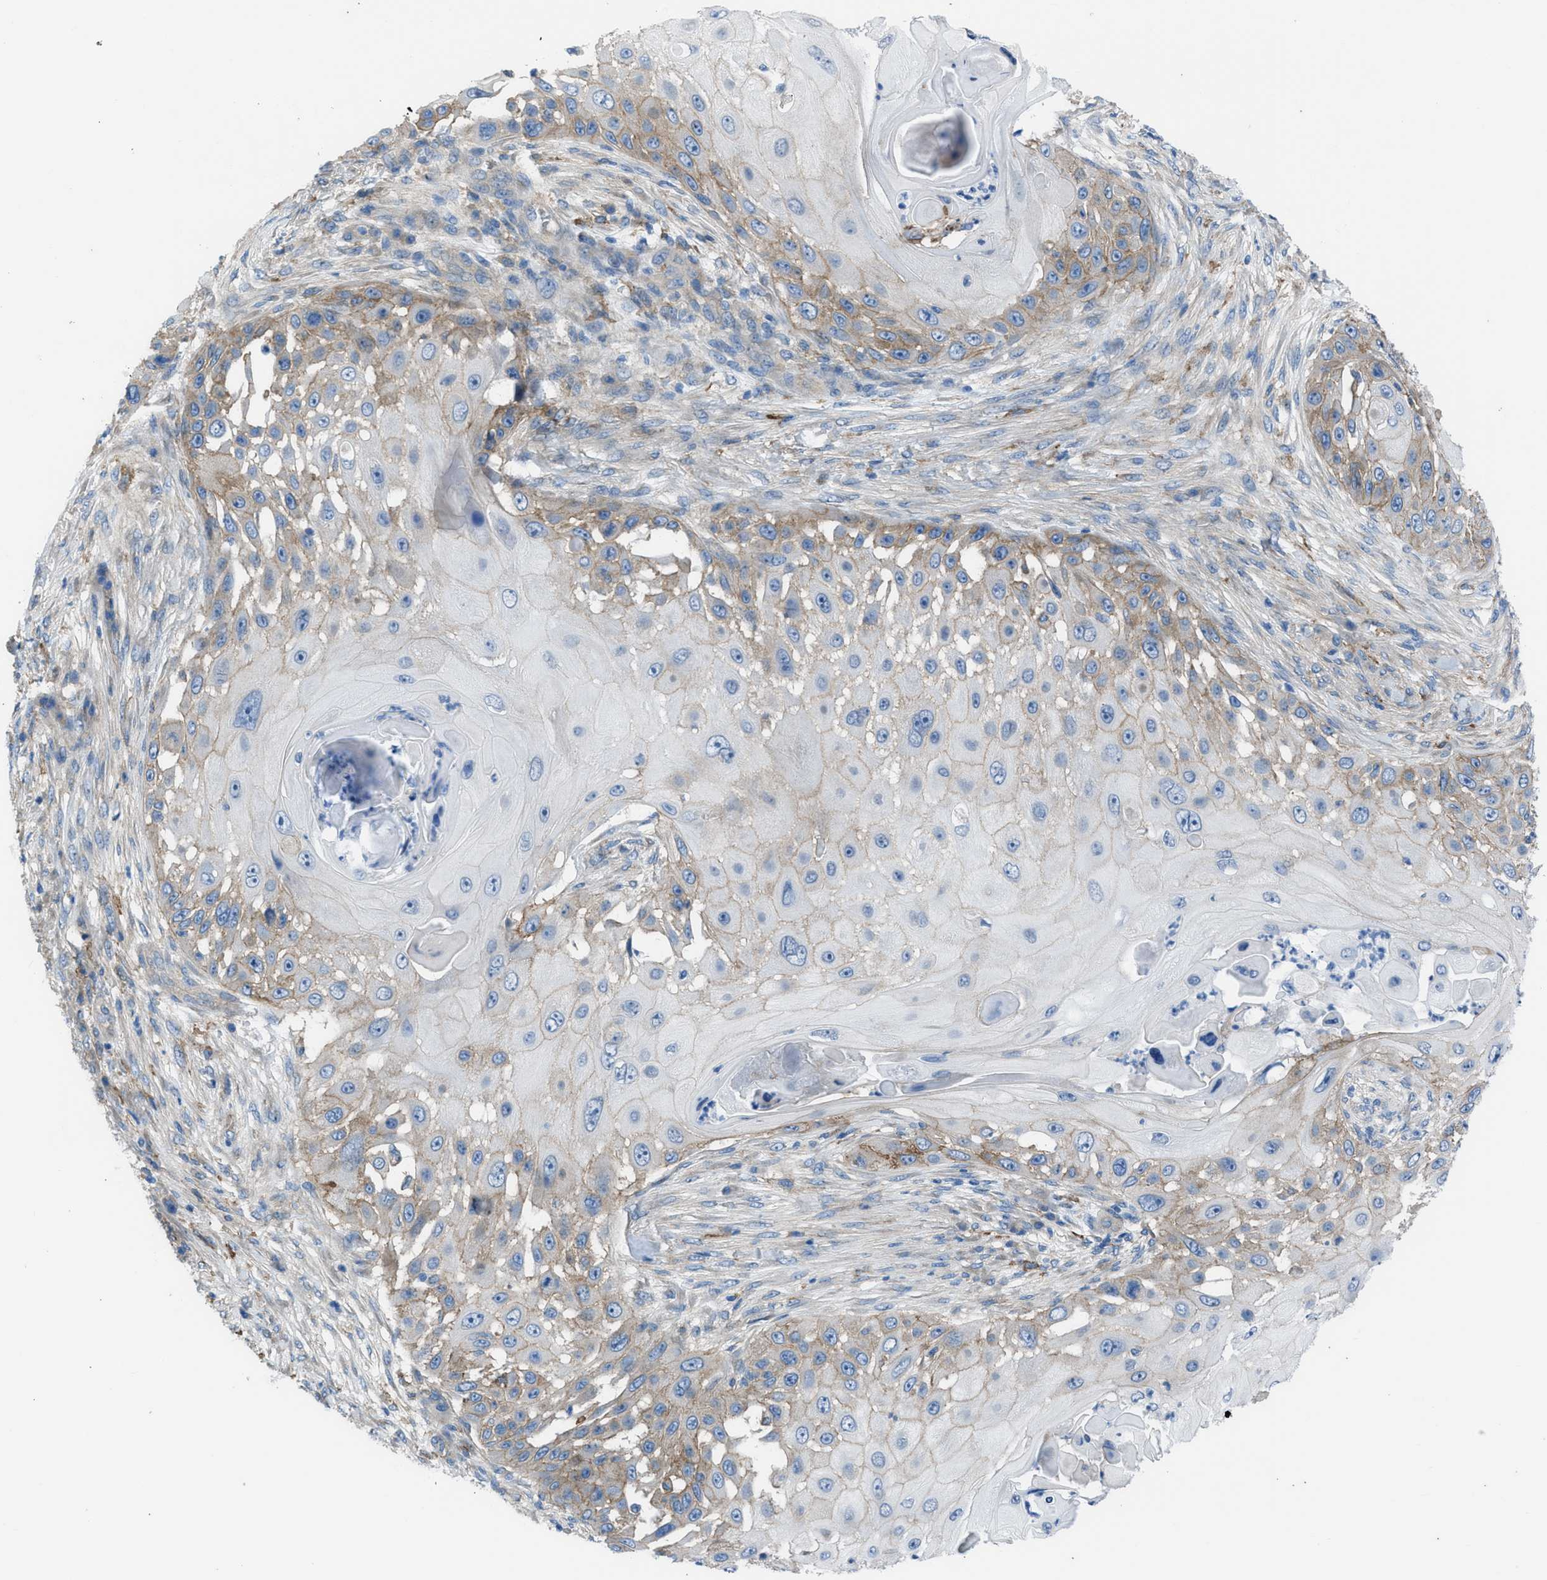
{"staining": {"intensity": "moderate", "quantity": "25%-75%", "location": "cytoplasmic/membranous"}, "tissue": "skin cancer", "cell_type": "Tumor cells", "image_type": "cancer", "snomed": [{"axis": "morphology", "description": "Squamous cell carcinoma, NOS"}, {"axis": "topography", "description": "Skin"}], "caption": "Tumor cells reveal medium levels of moderate cytoplasmic/membranous positivity in about 25%-75% of cells in squamous cell carcinoma (skin). Using DAB (3,3'-diaminobenzidine) (brown) and hematoxylin (blue) stains, captured at high magnification using brightfield microscopy.", "gene": "EGFR", "patient": {"sex": "female", "age": 44}}